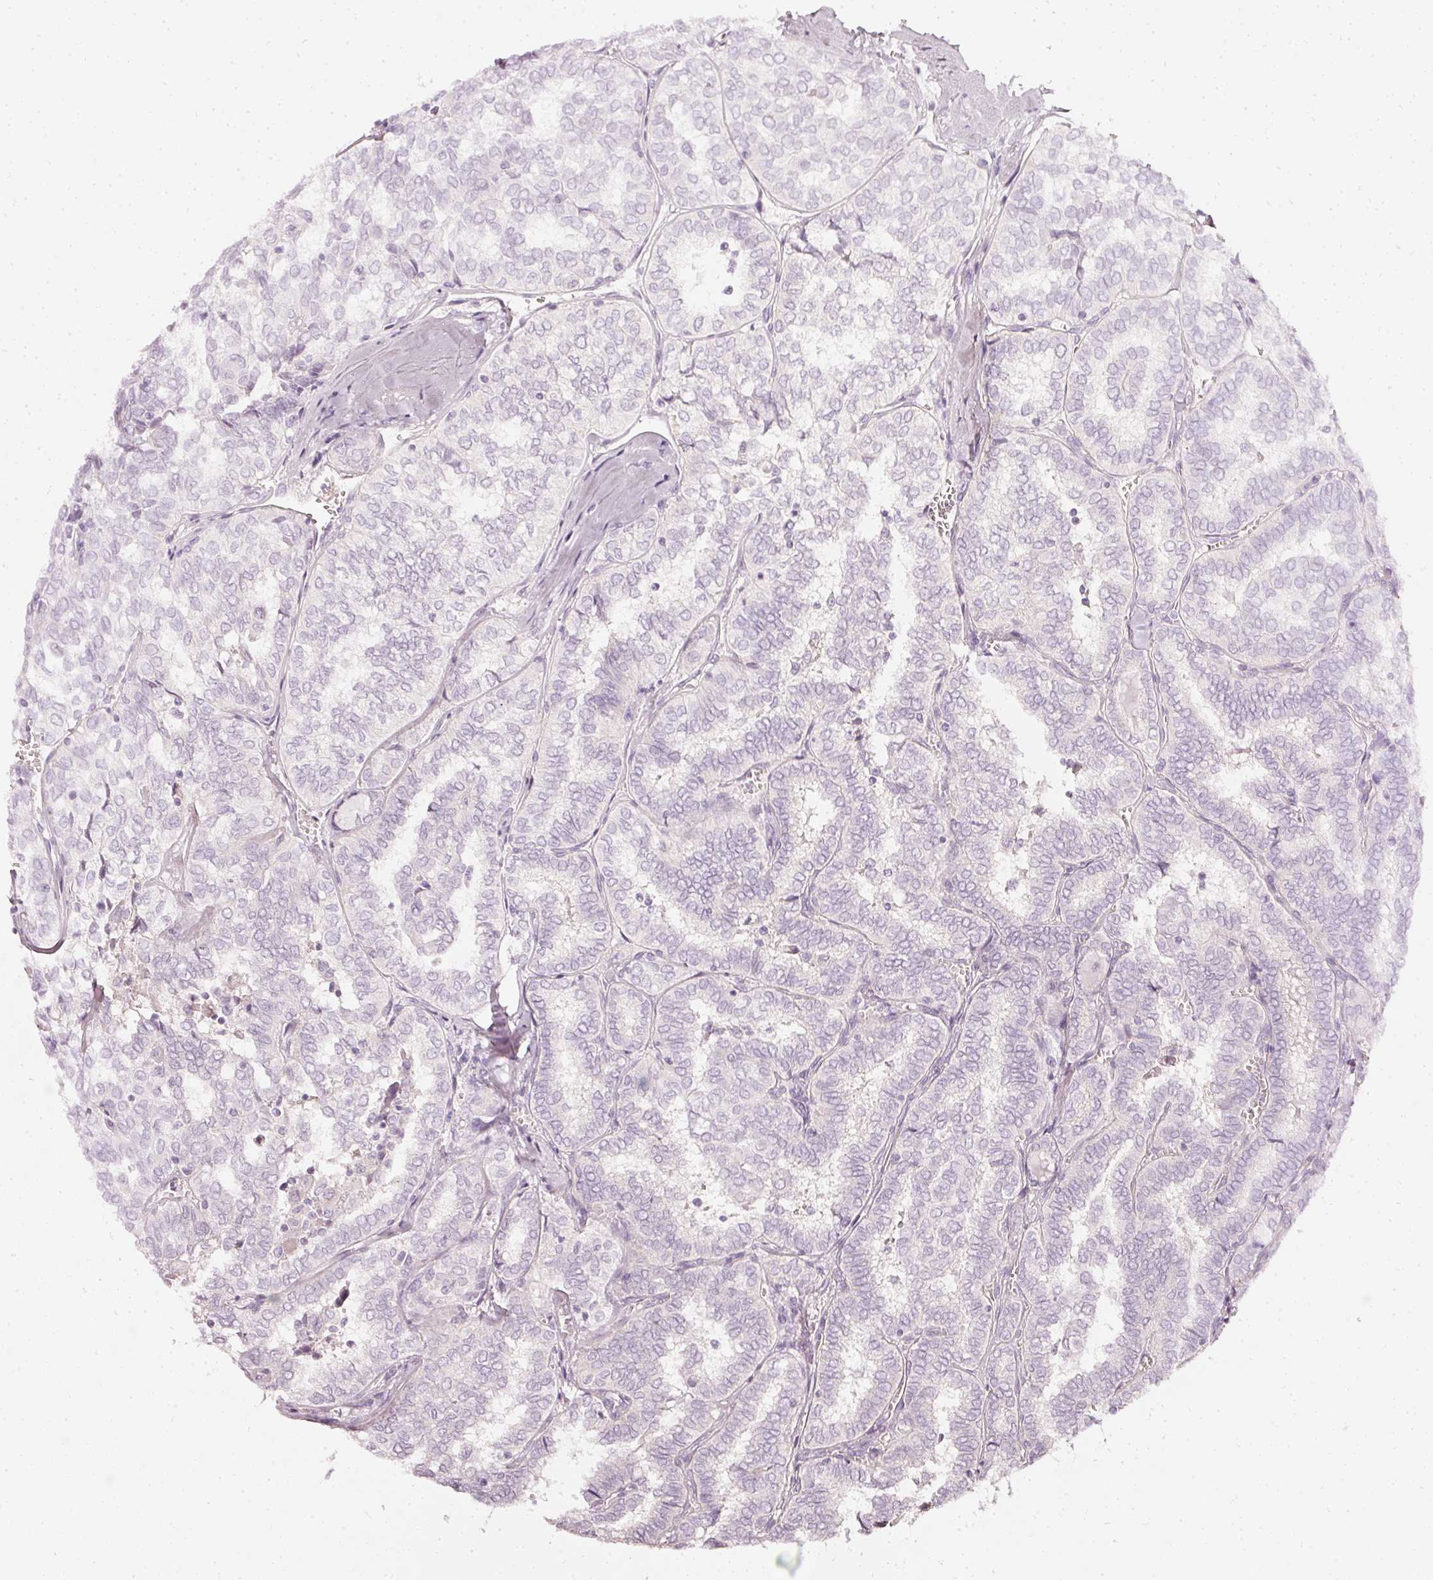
{"staining": {"intensity": "negative", "quantity": "none", "location": "none"}, "tissue": "thyroid cancer", "cell_type": "Tumor cells", "image_type": "cancer", "snomed": [{"axis": "morphology", "description": "Papillary adenocarcinoma, NOS"}, {"axis": "topography", "description": "Thyroid gland"}], "caption": "Tumor cells are negative for protein expression in human papillary adenocarcinoma (thyroid). Nuclei are stained in blue.", "gene": "CNP", "patient": {"sex": "female", "age": 30}}